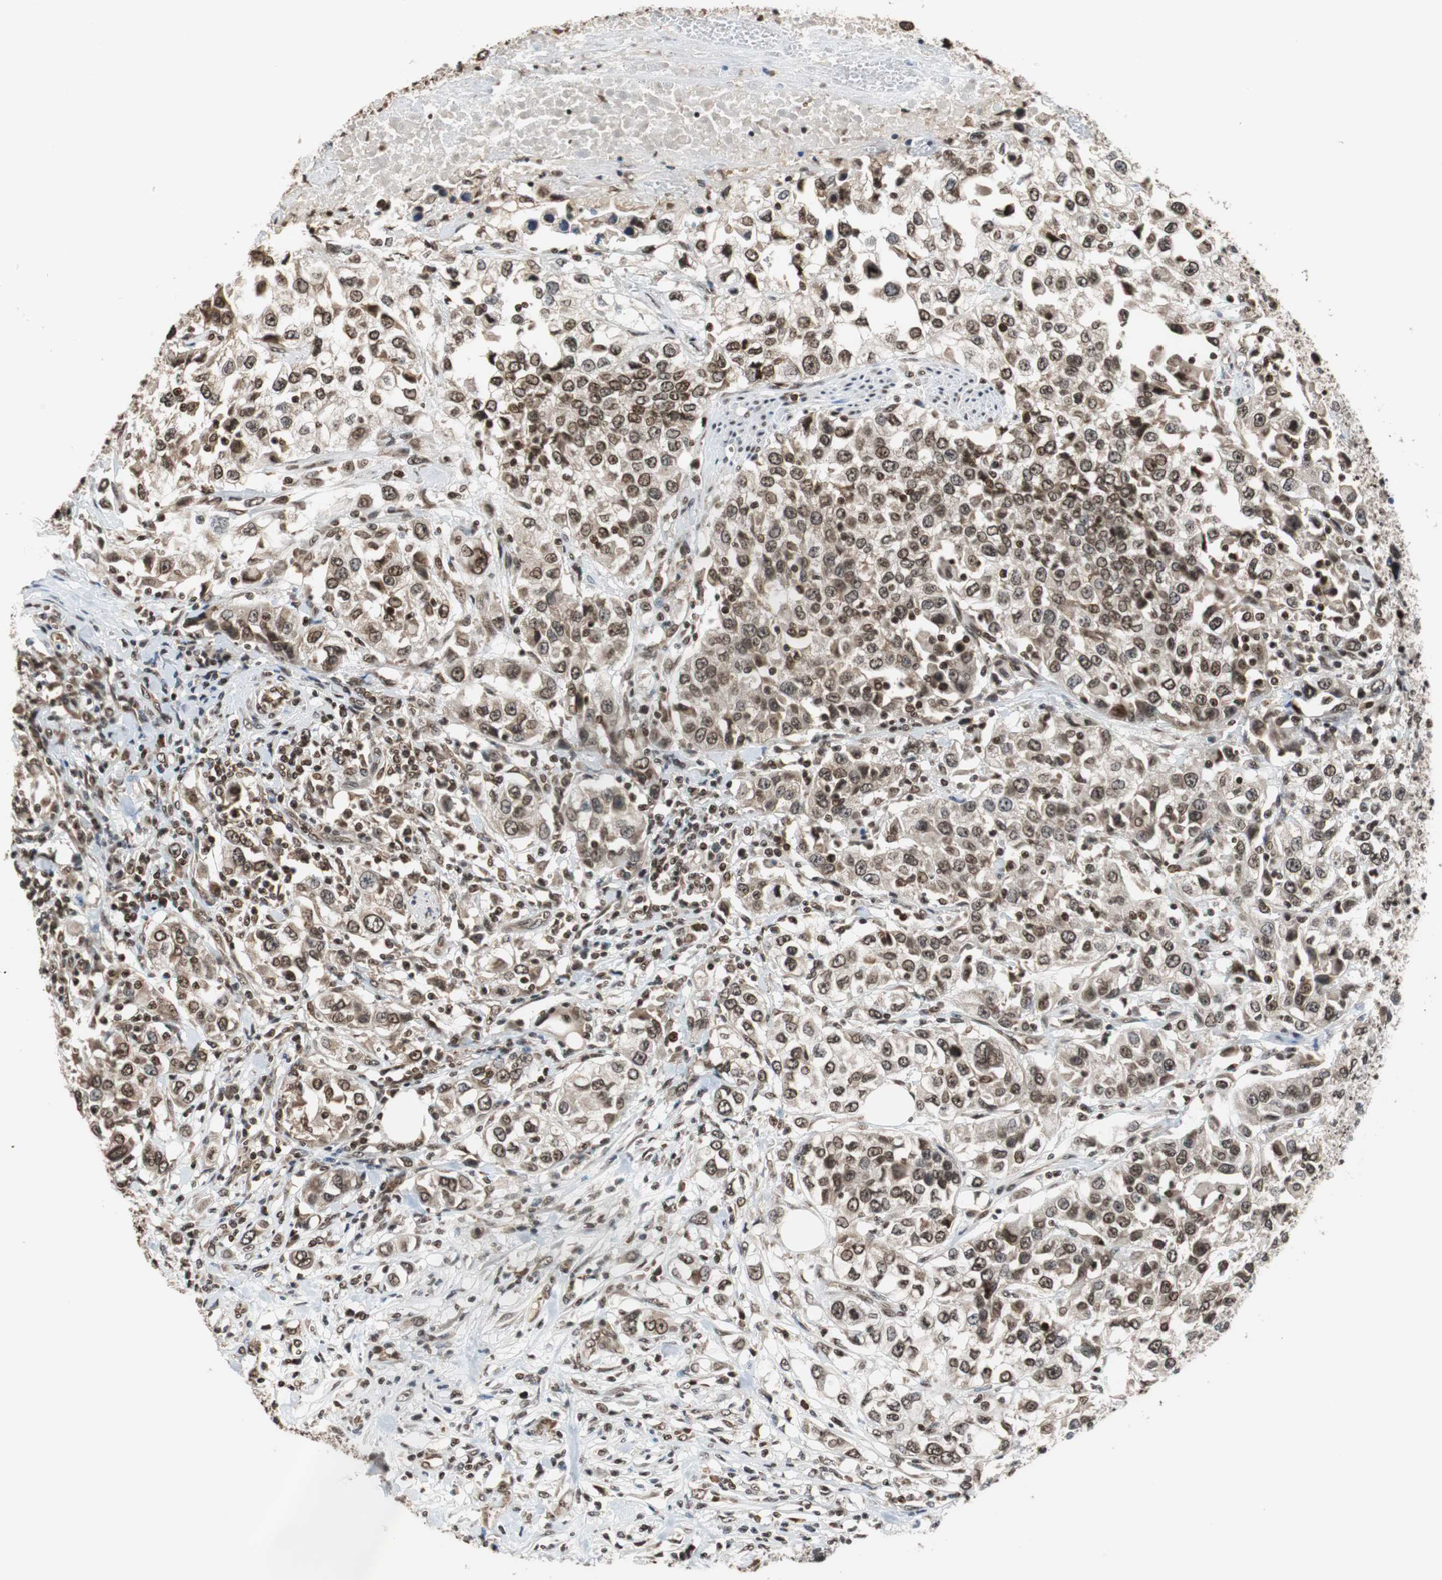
{"staining": {"intensity": "strong", "quantity": ">75%", "location": "cytoplasmic/membranous,nuclear"}, "tissue": "urothelial cancer", "cell_type": "Tumor cells", "image_type": "cancer", "snomed": [{"axis": "morphology", "description": "Urothelial carcinoma, High grade"}, {"axis": "topography", "description": "Urinary bladder"}], "caption": "Immunohistochemical staining of urothelial carcinoma (high-grade) demonstrates high levels of strong cytoplasmic/membranous and nuclear protein expression in about >75% of tumor cells. (Brightfield microscopy of DAB IHC at high magnification).", "gene": "REST", "patient": {"sex": "female", "age": 80}}